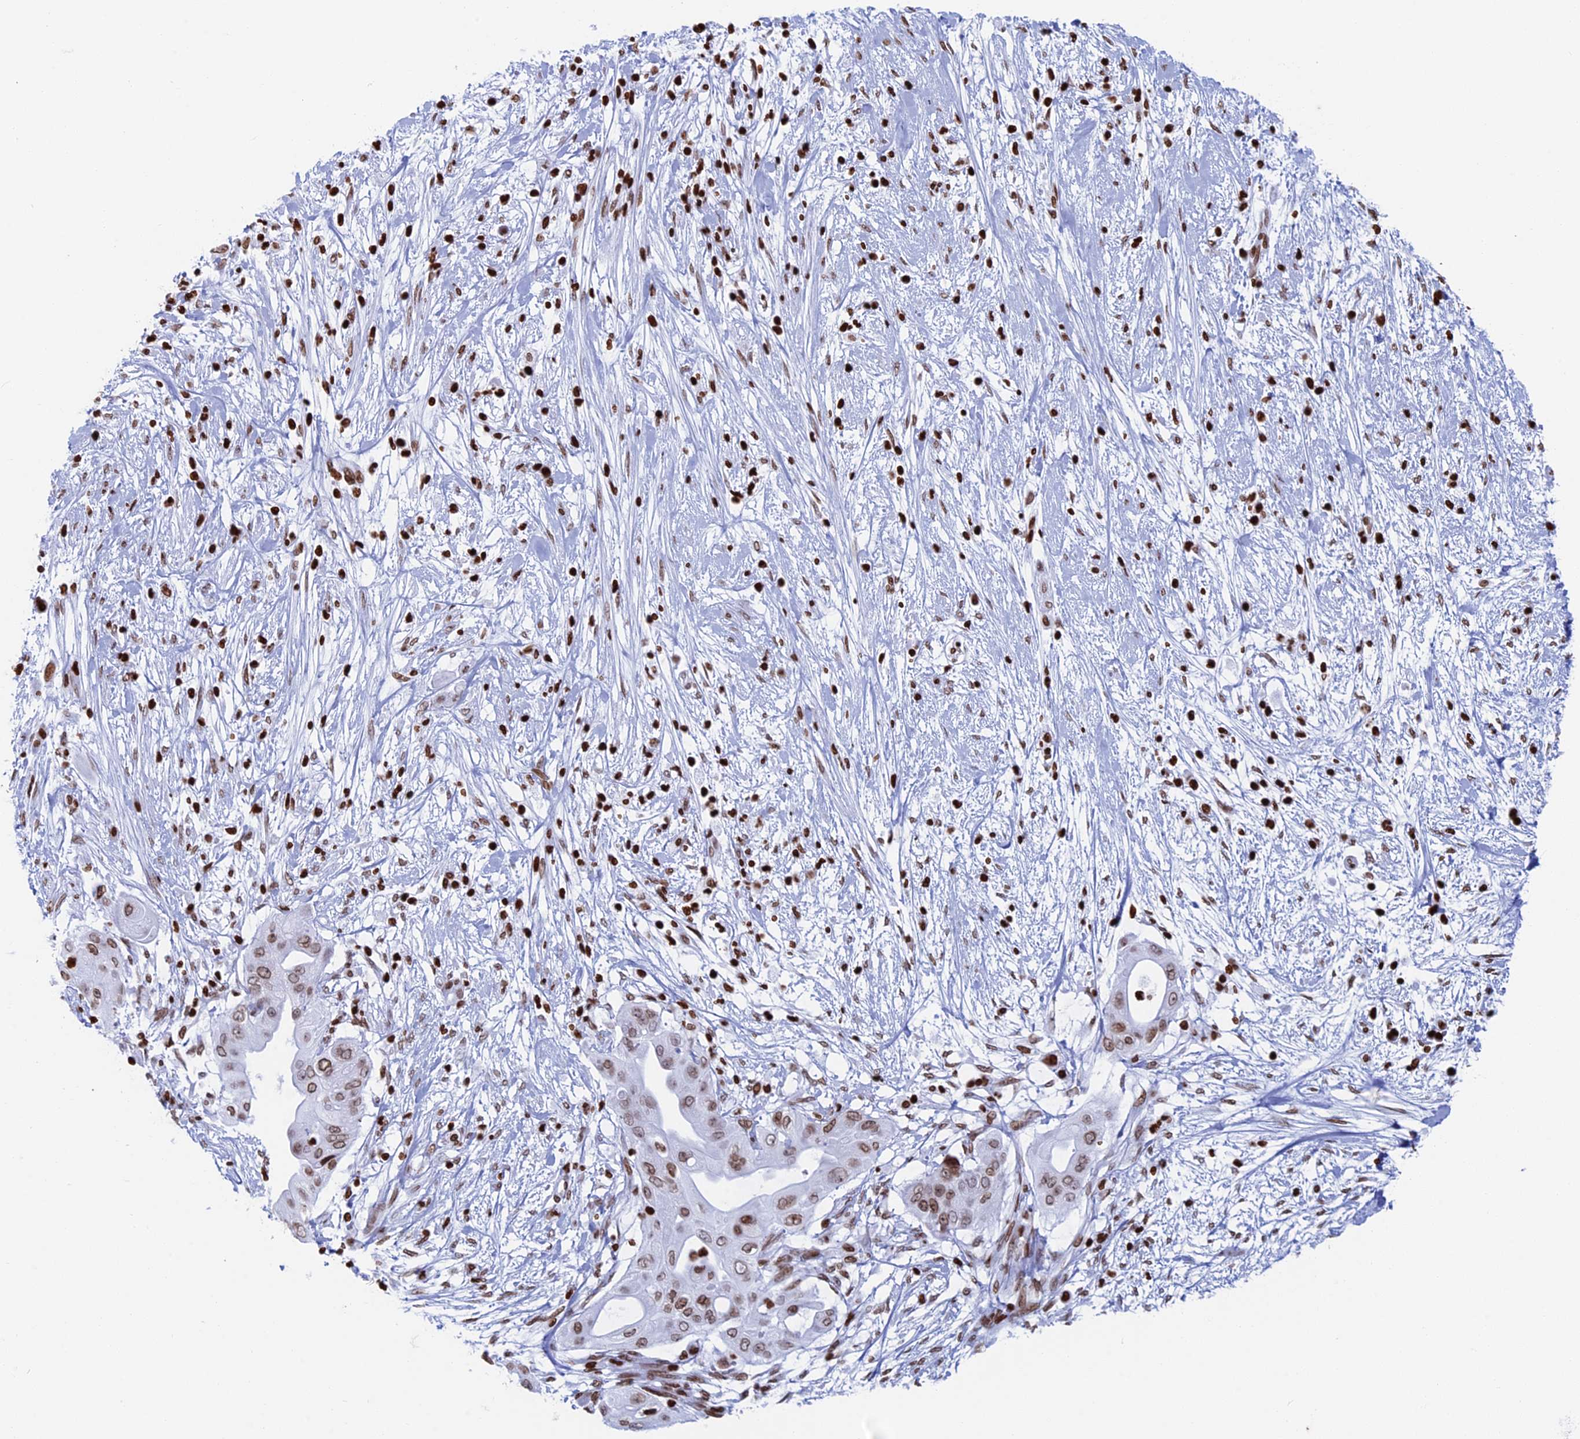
{"staining": {"intensity": "moderate", "quantity": ">75%", "location": "nuclear"}, "tissue": "pancreatic cancer", "cell_type": "Tumor cells", "image_type": "cancer", "snomed": [{"axis": "morphology", "description": "Adenocarcinoma, NOS"}, {"axis": "topography", "description": "Pancreas"}], "caption": "Protein expression by immunohistochemistry reveals moderate nuclear expression in approximately >75% of tumor cells in pancreatic cancer (adenocarcinoma). (Stains: DAB in brown, nuclei in blue, Microscopy: brightfield microscopy at high magnification).", "gene": "APOBEC3A", "patient": {"sex": "male", "age": 68}}